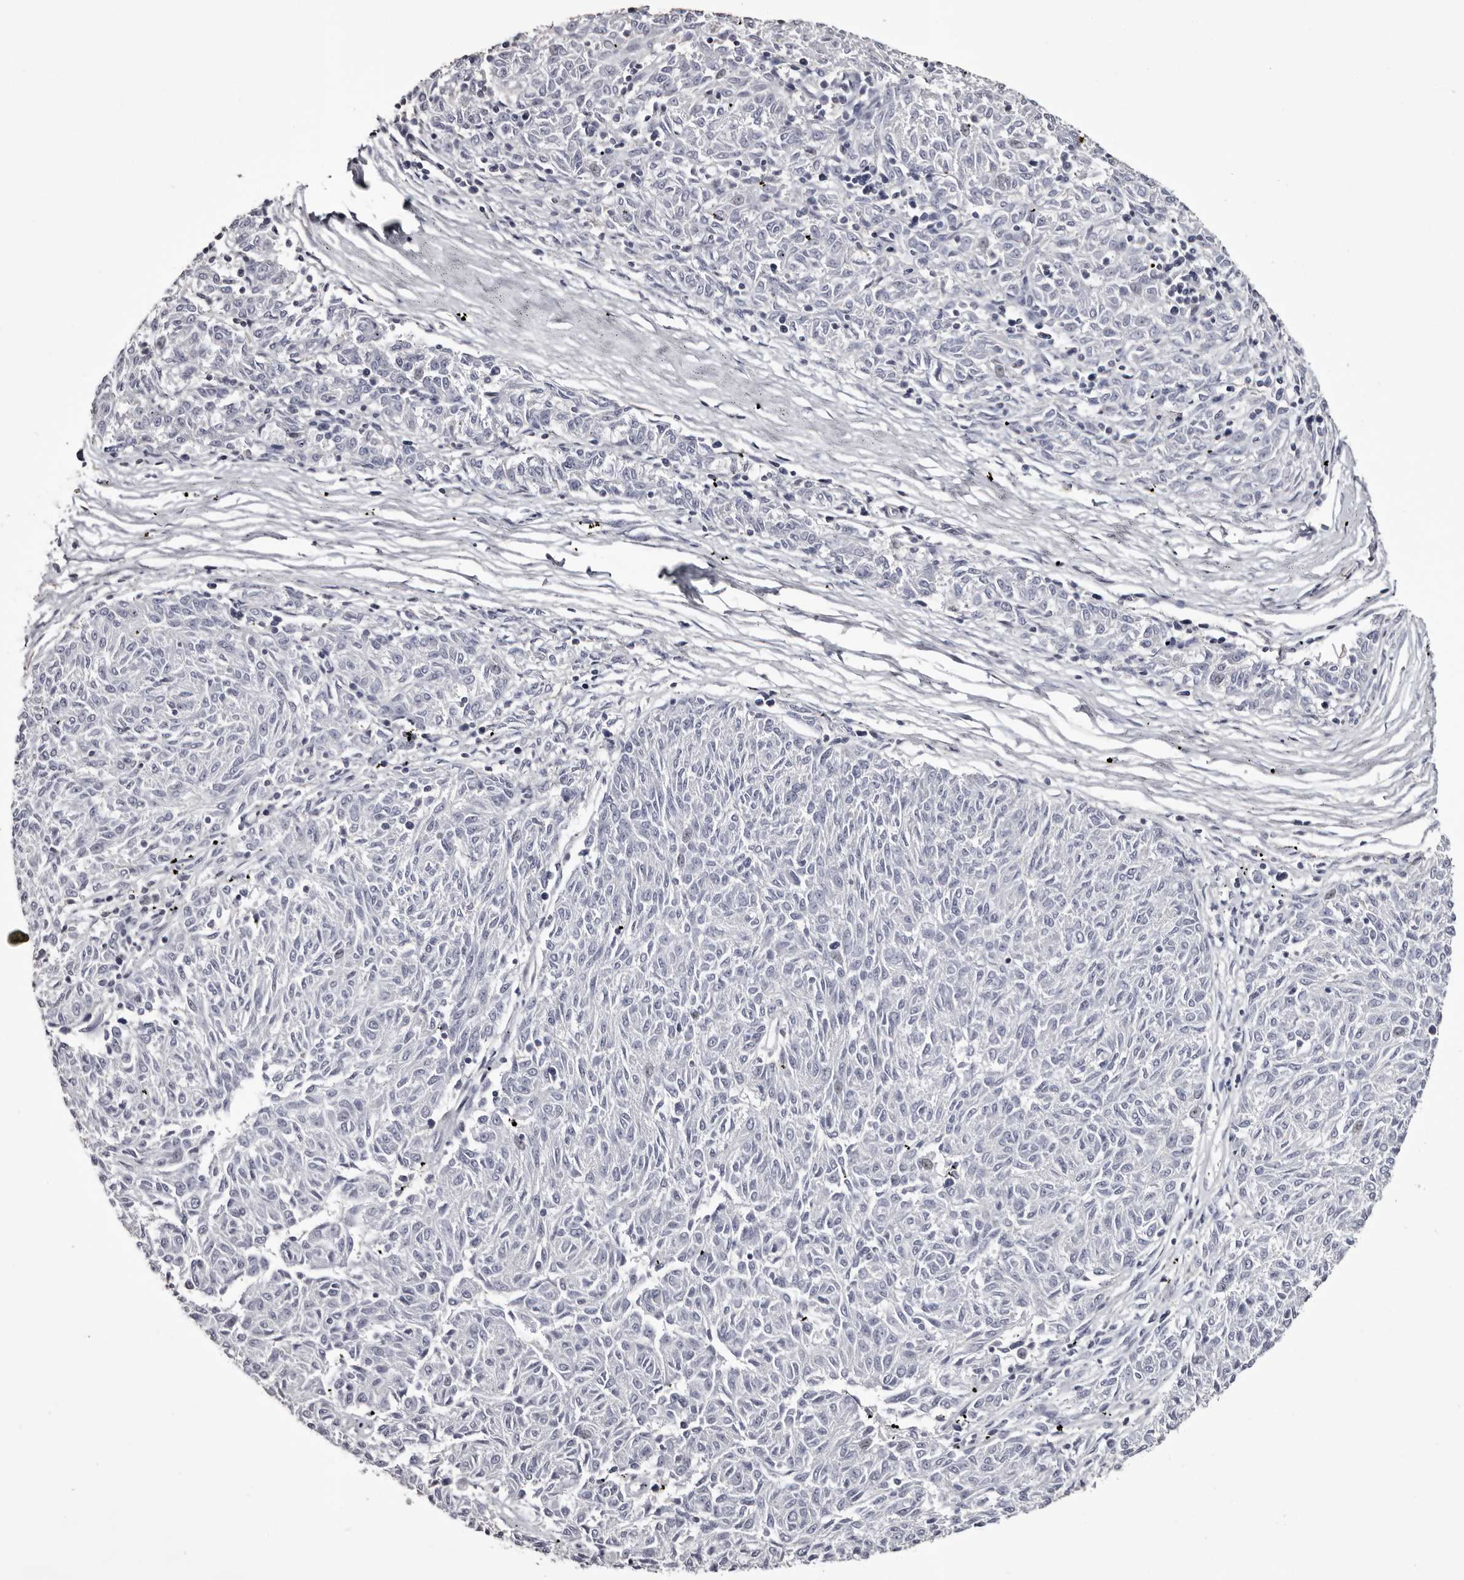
{"staining": {"intensity": "negative", "quantity": "none", "location": "none"}, "tissue": "melanoma", "cell_type": "Tumor cells", "image_type": "cancer", "snomed": [{"axis": "morphology", "description": "Malignant melanoma, NOS"}, {"axis": "topography", "description": "Skin"}], "caption": "Tumor cells show no significant protein staining in malignant melanoma.", "gene": "LAD1", "patient": {"sex": "female", "age": 72}}